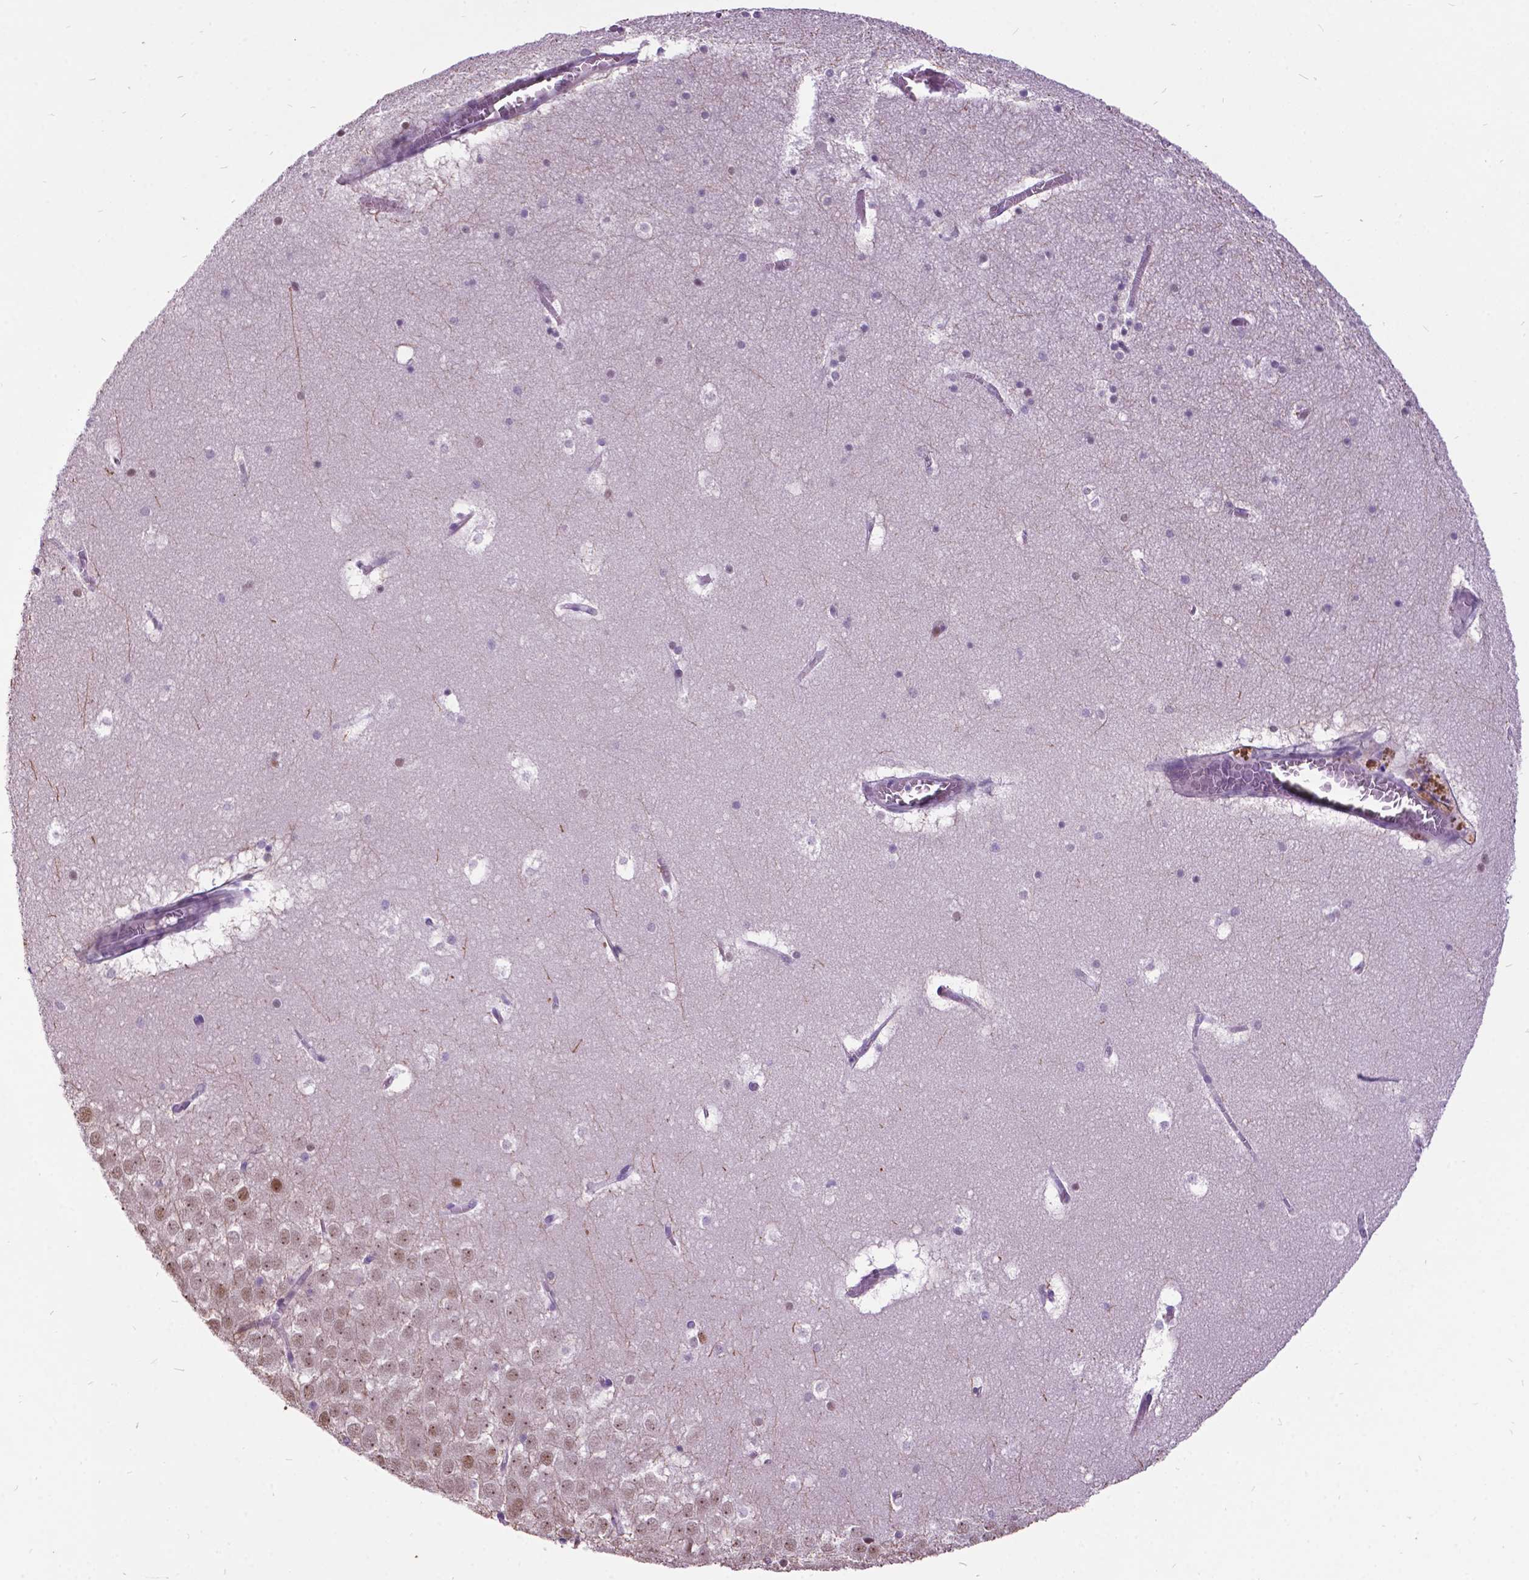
{"staining": {"intensity": "negative", "quantity": "none", "location": "none"}, "tissue": "hippocampus", "cell_type": "Glial cells", "image_type": "normal", "snomed": [{"axis": "morphology", "description": "Normal tissue, NOS"}, {"axis": "topography", "description": "Hippocampus"}], "caption": "IHC image of unremarkable hippocampus: hippocampus stained with DAB reveals no significant protein staining in glial cells.", "gene": "DPF3", "patient": {"sex": "male", "age": 45}}